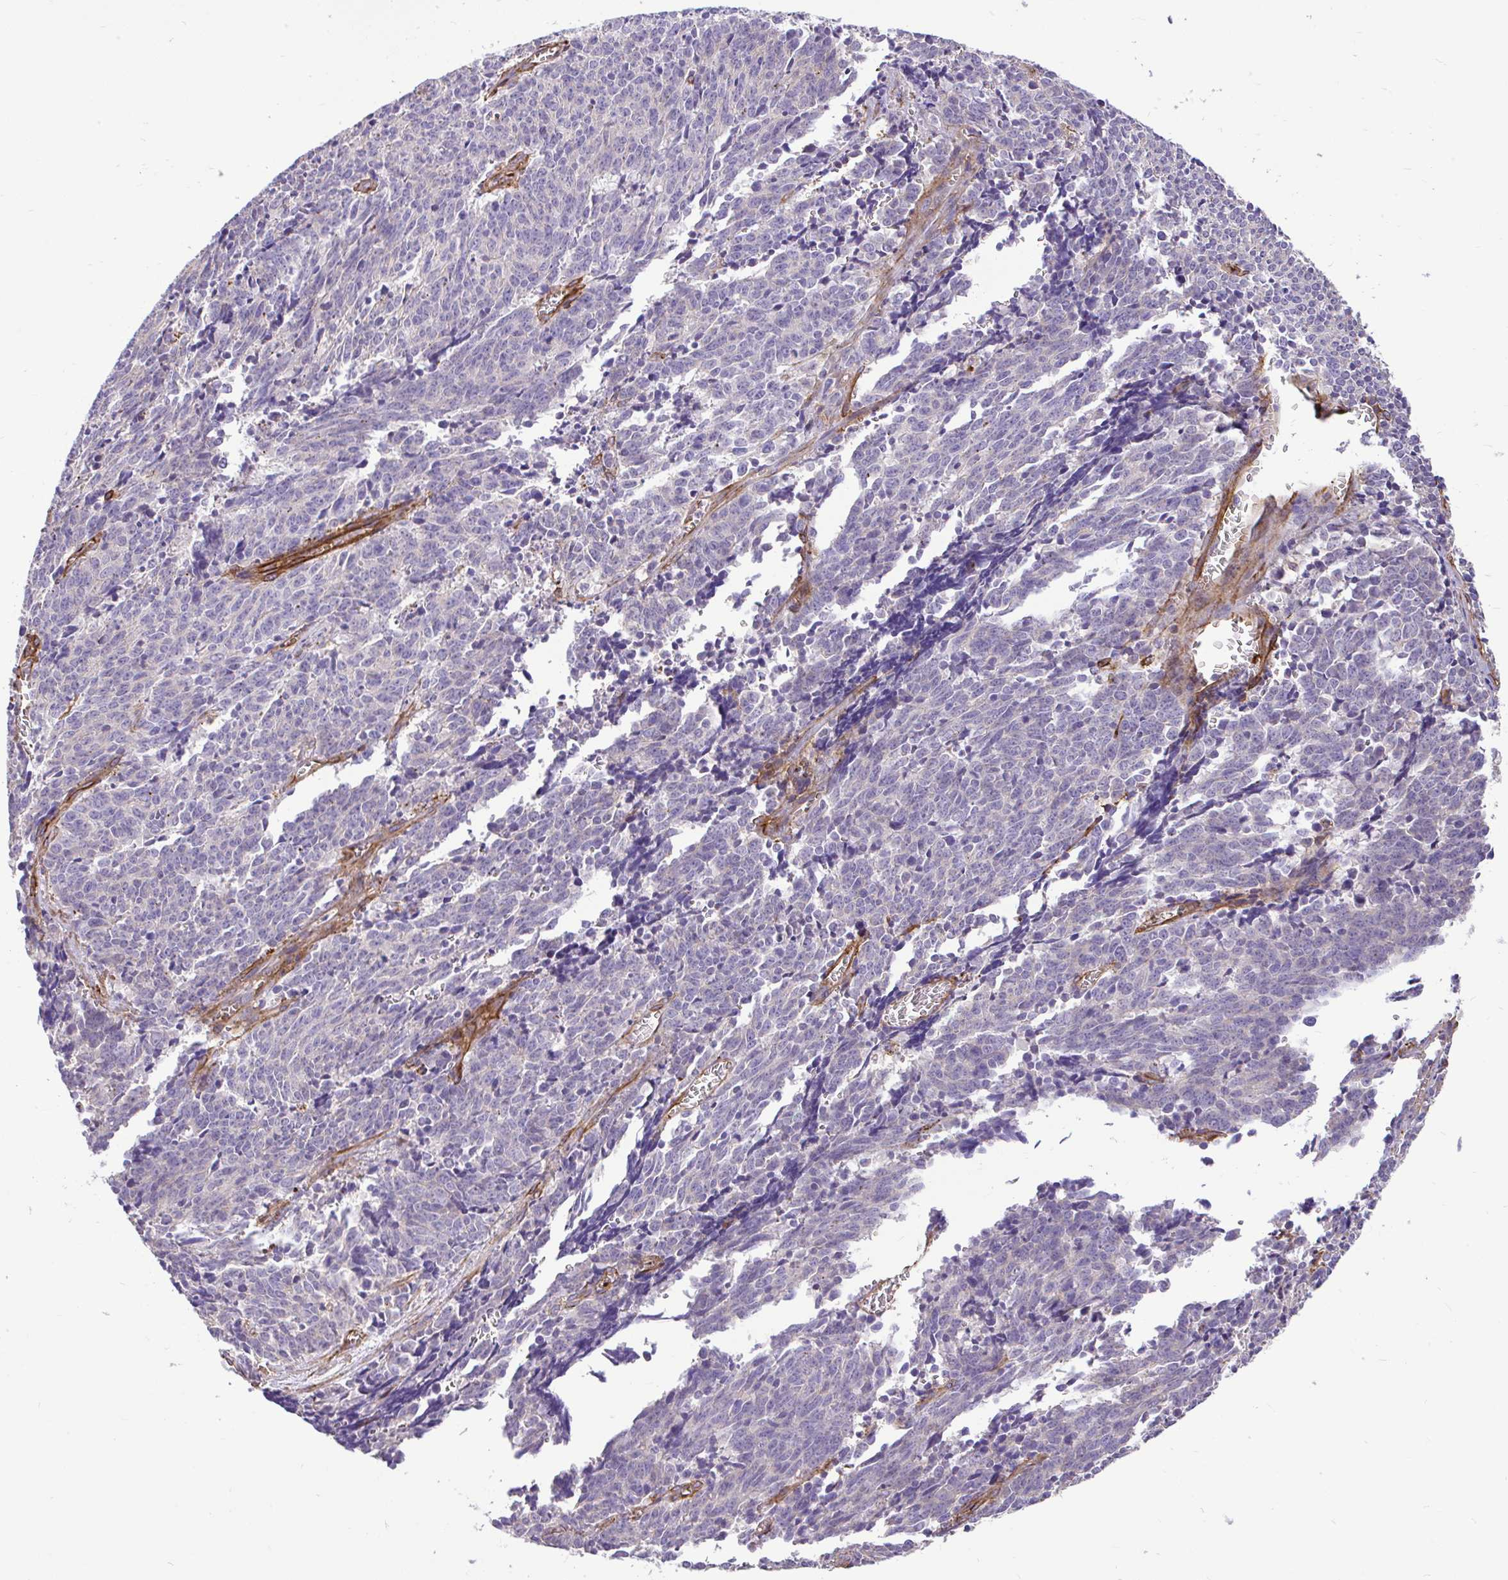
{"staining": {"intensity": "negative", "quantity": "none", "location": "none"}, "tissue": "cervical cancer", "cell_type": "Tumor cells", "image_type": "cancer", "snomed": [{"axis": "morphology", "description": "Squamous cell carcinoma, NOS"}, {"axis": "topography", "description": "Cervix"}], "caption": "Cervical squamous cell carcinoma was stained to show a protein in brown. There is no significant expression in tumor cells. The staining was performed using DAB to visualize the protein expression in brown, while the nuclei were stained in blue with hematoxylin (Magnification: 20x).", "gene": "PTPRK", "patient": {"sex": "female", "age": 29}}